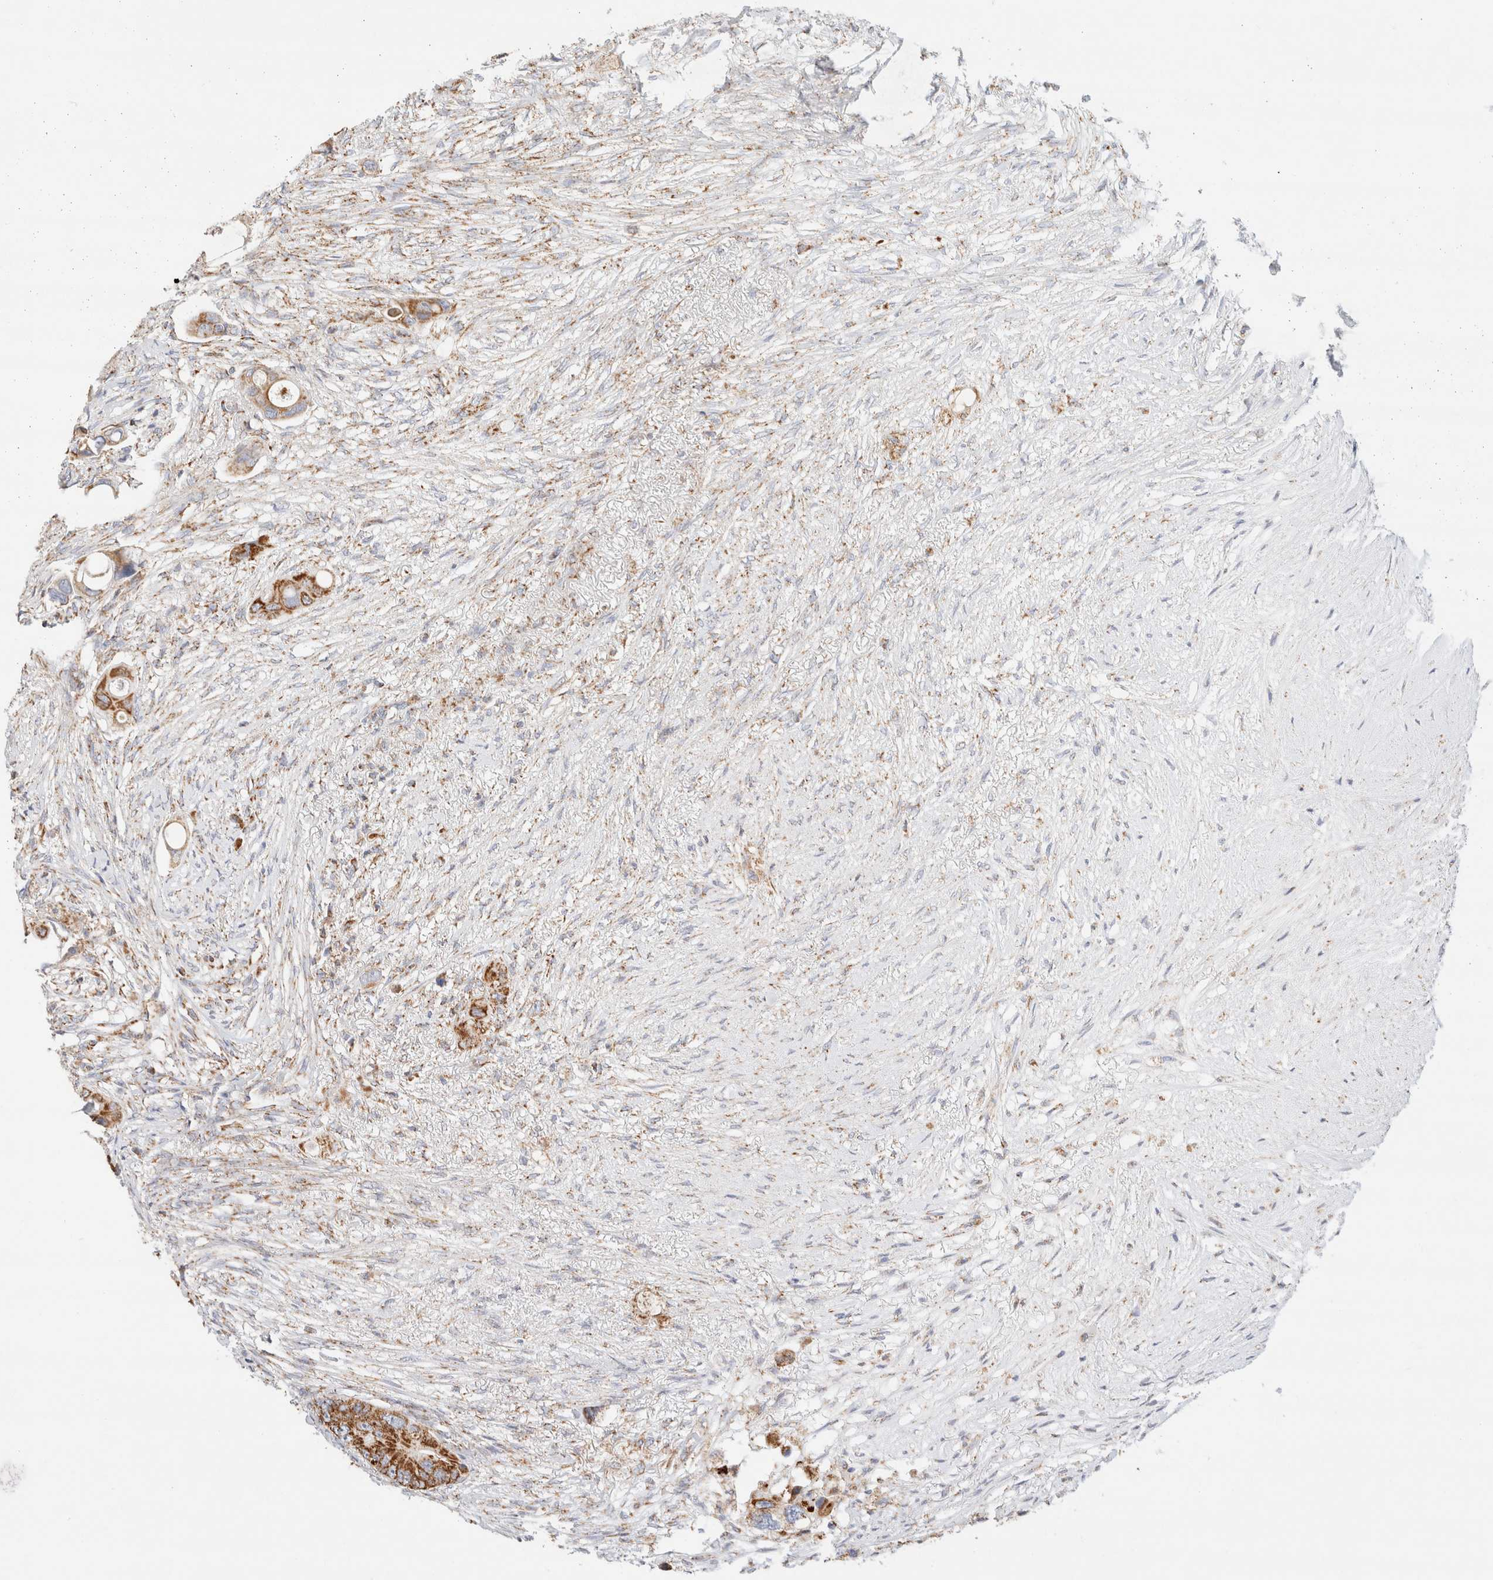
{"staining": {"intensity": "moderate", "quantity": ">75%", "location": "cytoplasmic/membranous"}, "tissue": "colorectal cancer", "cell_type": "Tumor cells", "image_type": "cancer", "snomed": [{"axis": "morphology", "description": "Adenocarcinoma, NOS"}, {"axis": "topography", "description": "Colon"}], "caption": "About >75% of tumor cells in colorectal adenocarcinoma exhibit moderate cytoplasmic/membranous protein positivity as visualized by brown immunohistochemical staining.", "gene": "PHB2", "patient": {"sex": "female", "age": 57}}